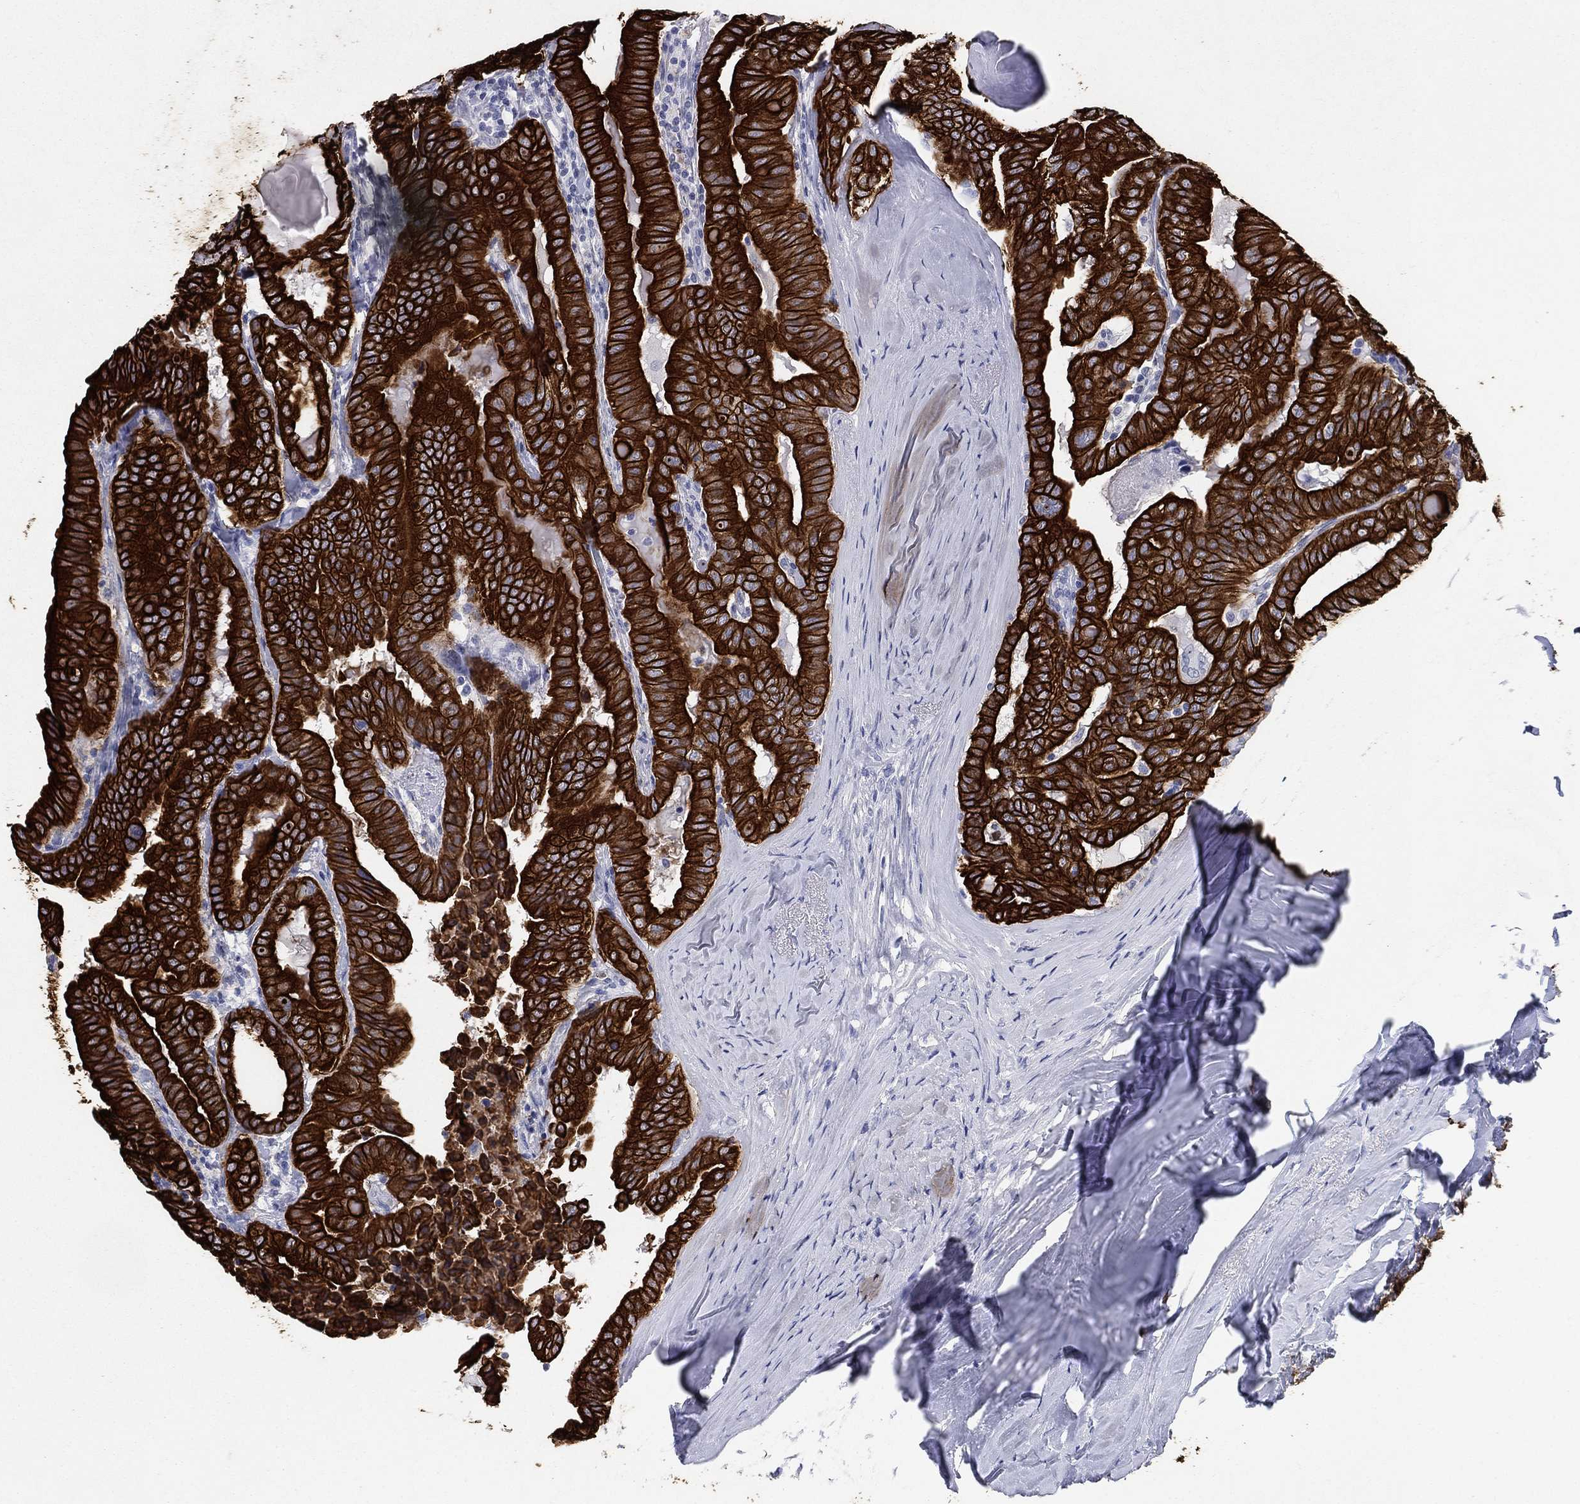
{"staining": {"intensity": "strong", "quantity": ">75%", "location": "cytoplasmic/membranous"}, "tissue": "thyroid cancer", "cell_type": "Tumor cells", "image_type": "cancer", "snomed": [{"axis": "morphology", "description": "Papillary adenocarcinoma, NOS"}, {"axis": "topography", "description": "Thyroid gland"}], "caption": "Tumor cells exhibit high levels of strong cytoplasmic/membranous expression in about >75% of cells in thyroid cancer (papillary adenocarcinoma). The staining was performed using DAB to visualize the protein expression in brown, while the nuclei were stained in blue with hematoxylin (Magnification: 20x).", "gene": "KRT7", "patient": {"sex": "female", "age": 68}}